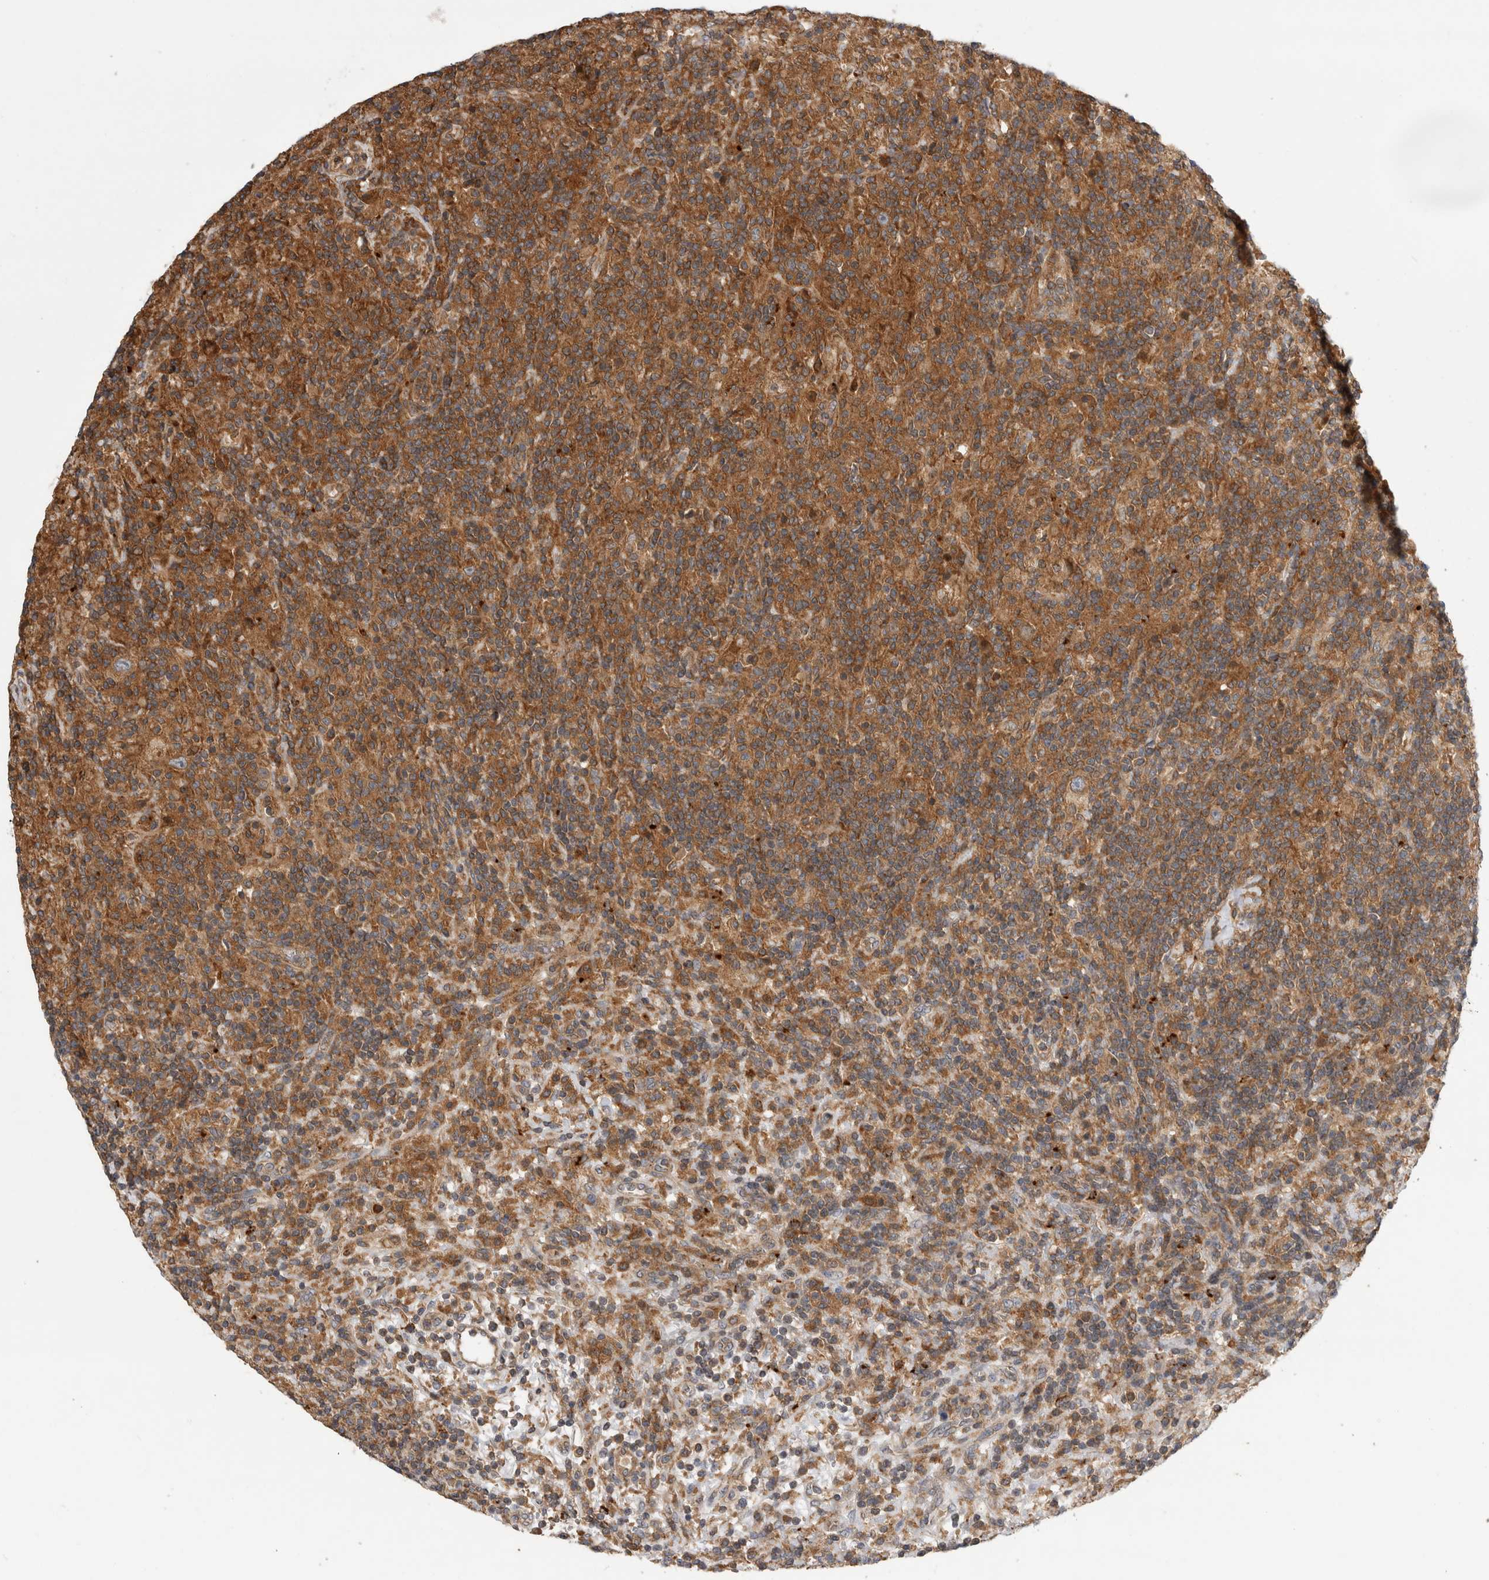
{"staining": {"intensity": "moderate", "quantity": ">75%", "location": "cytoplasmic/membranous"}, "tissue": "lymphoma", "cell_type": "Tumor cells", "image_type": "cancer", "snomed": [{"axis": "morphology", "description": "Hodgkin's disease, NOS"}, {"axis": "topography", "description": "Lymph node"}], "caption": "Tumor cells show moderate cytoplasmic/membranous positivity in approximately >75% of cells in Hodgkin's disease. (IHC, brightfield microscopy, high magnification).", "gene": "GRIK2", "patient": {"sex": "male", "age": 70}}